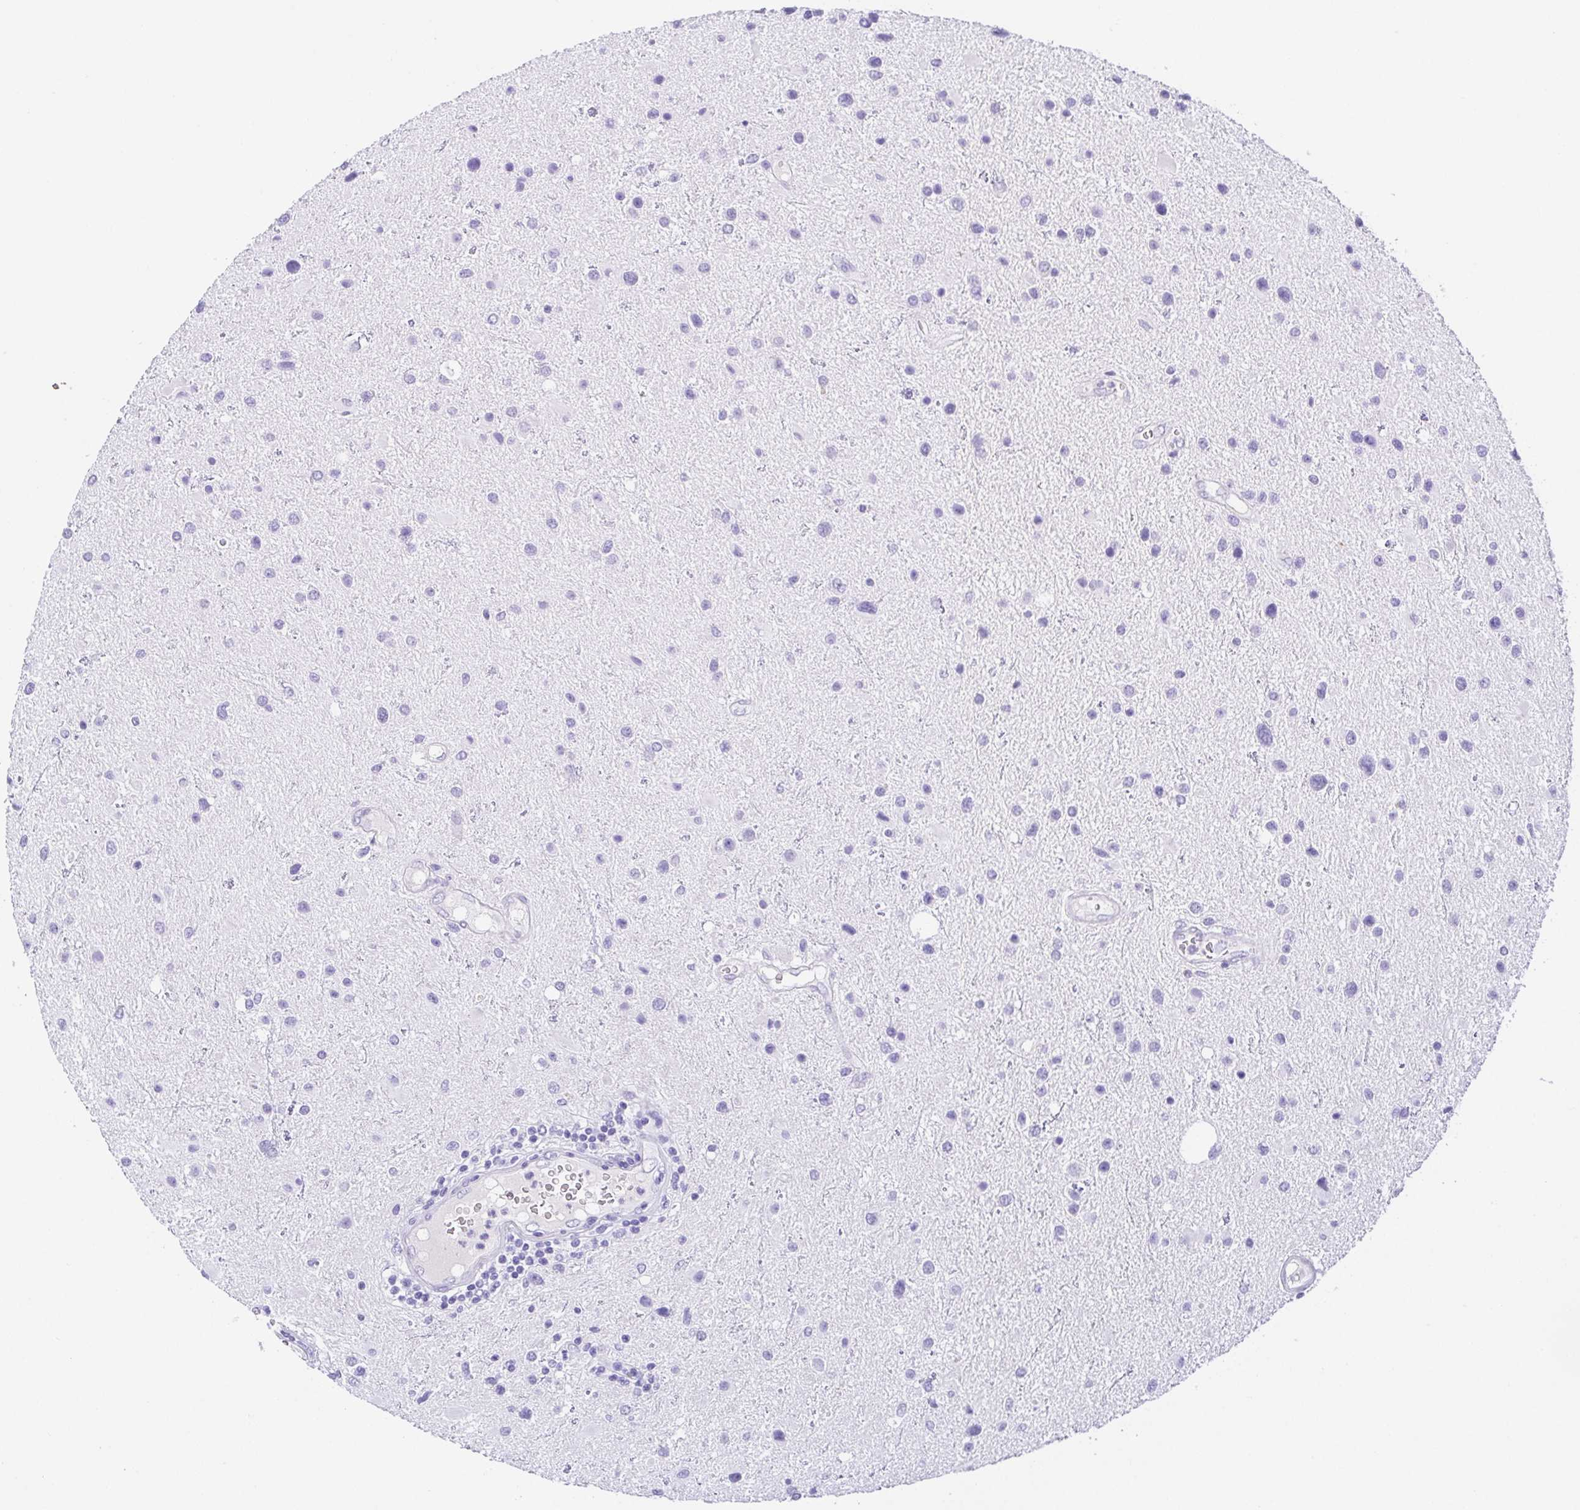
{"staining": {"intensity": "negative", "quantity": "none", "location": "none"}, "tissue": "glioma", "cell_type": "Tumor cells", "image_type": "cancer", "snomed": [{"axis": "morphology", "description": "Glioma, malignant, Low grade"}, {"axis": "topography", "description": "Brain"}], "caption": "Immunohistochemistry photomicrograph of neoplastic tissue: human glioma stained with DAB exhibits no significant protein expression in tumor cells.", "gene": "SPATA4", "patient": {"sex": "female", "age": 32}}